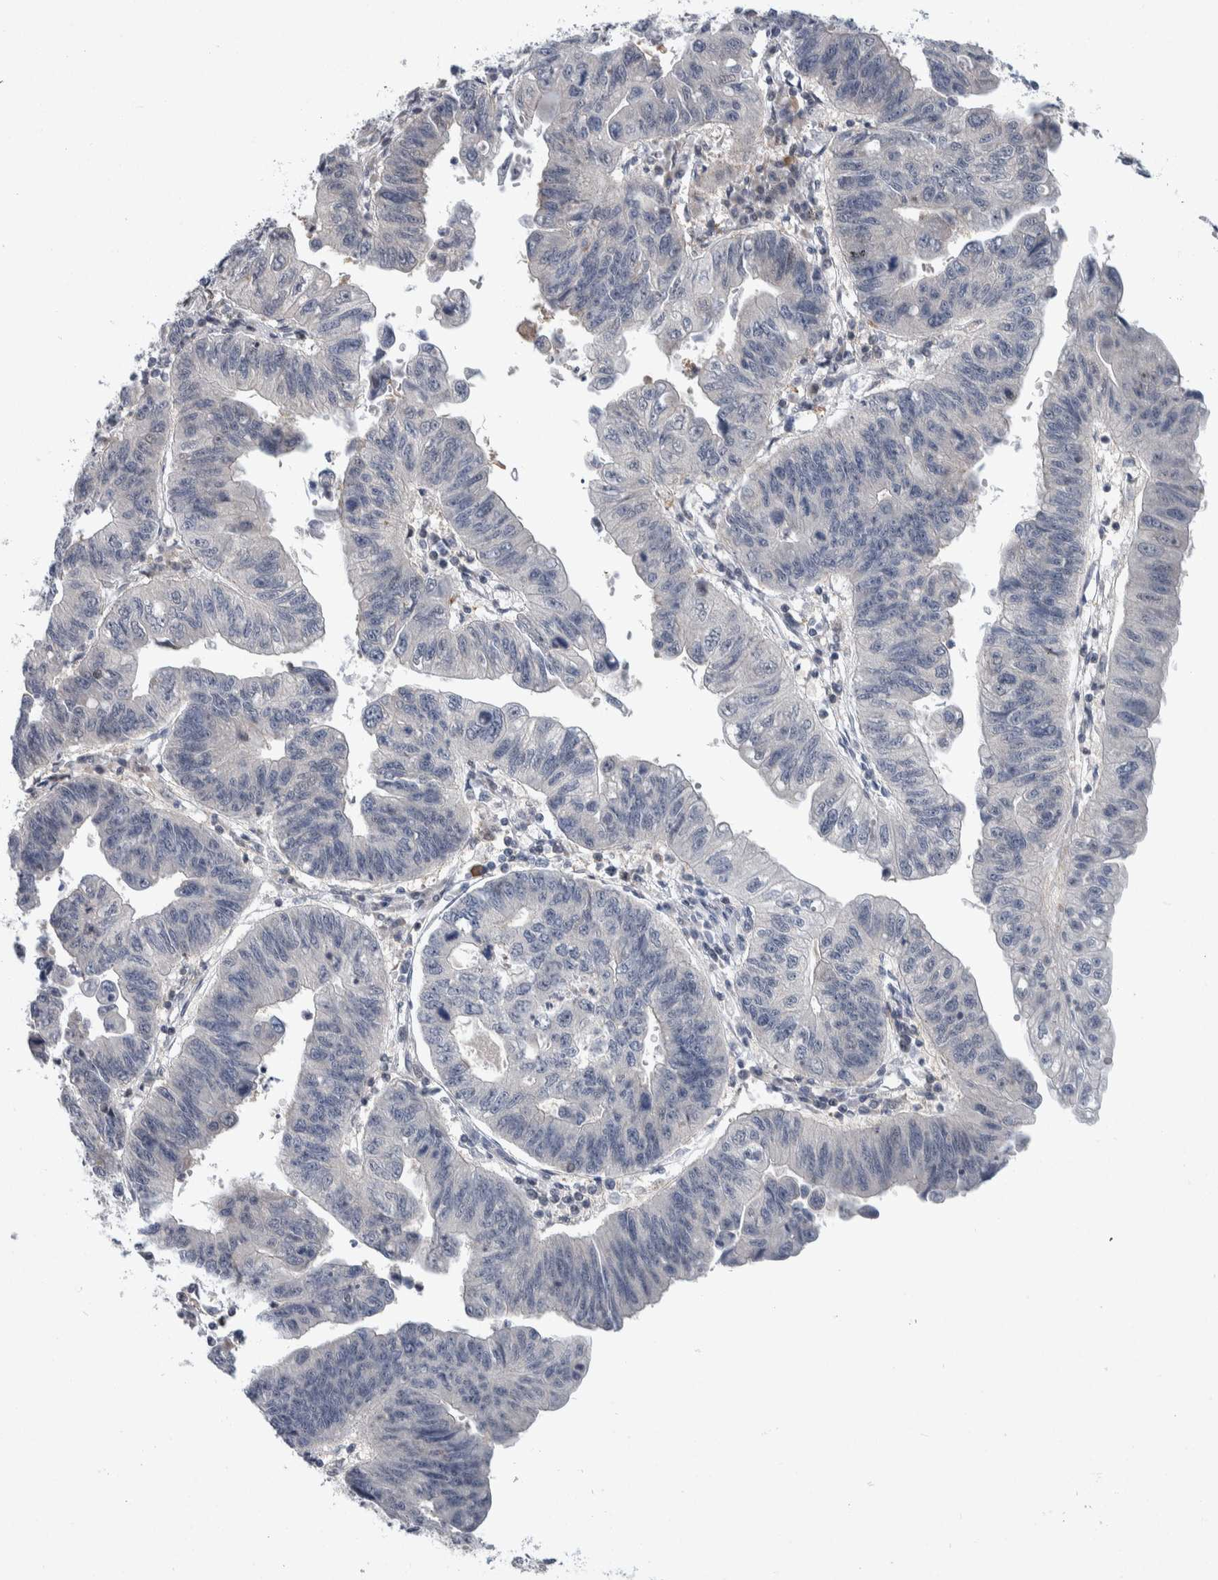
{"staining": {"intensity": "negative", "quantity": "none", "location": "none"}, "tissue": "stomach cancer", "cell_type": "Tumor cells", "image_type": "cancer", "snomed": [{"axis": "morphology", "description": "Adenocarcinoma, NOS"}, {"axis": "topography", "description": "Stomach"}], "caption": "Stomach adenocarcinoma was stained to show a protein in brown. There is no significant positivity in tumor cells.", "gene": "PTPA", "patient": {"sex": "male", "age": 59}}